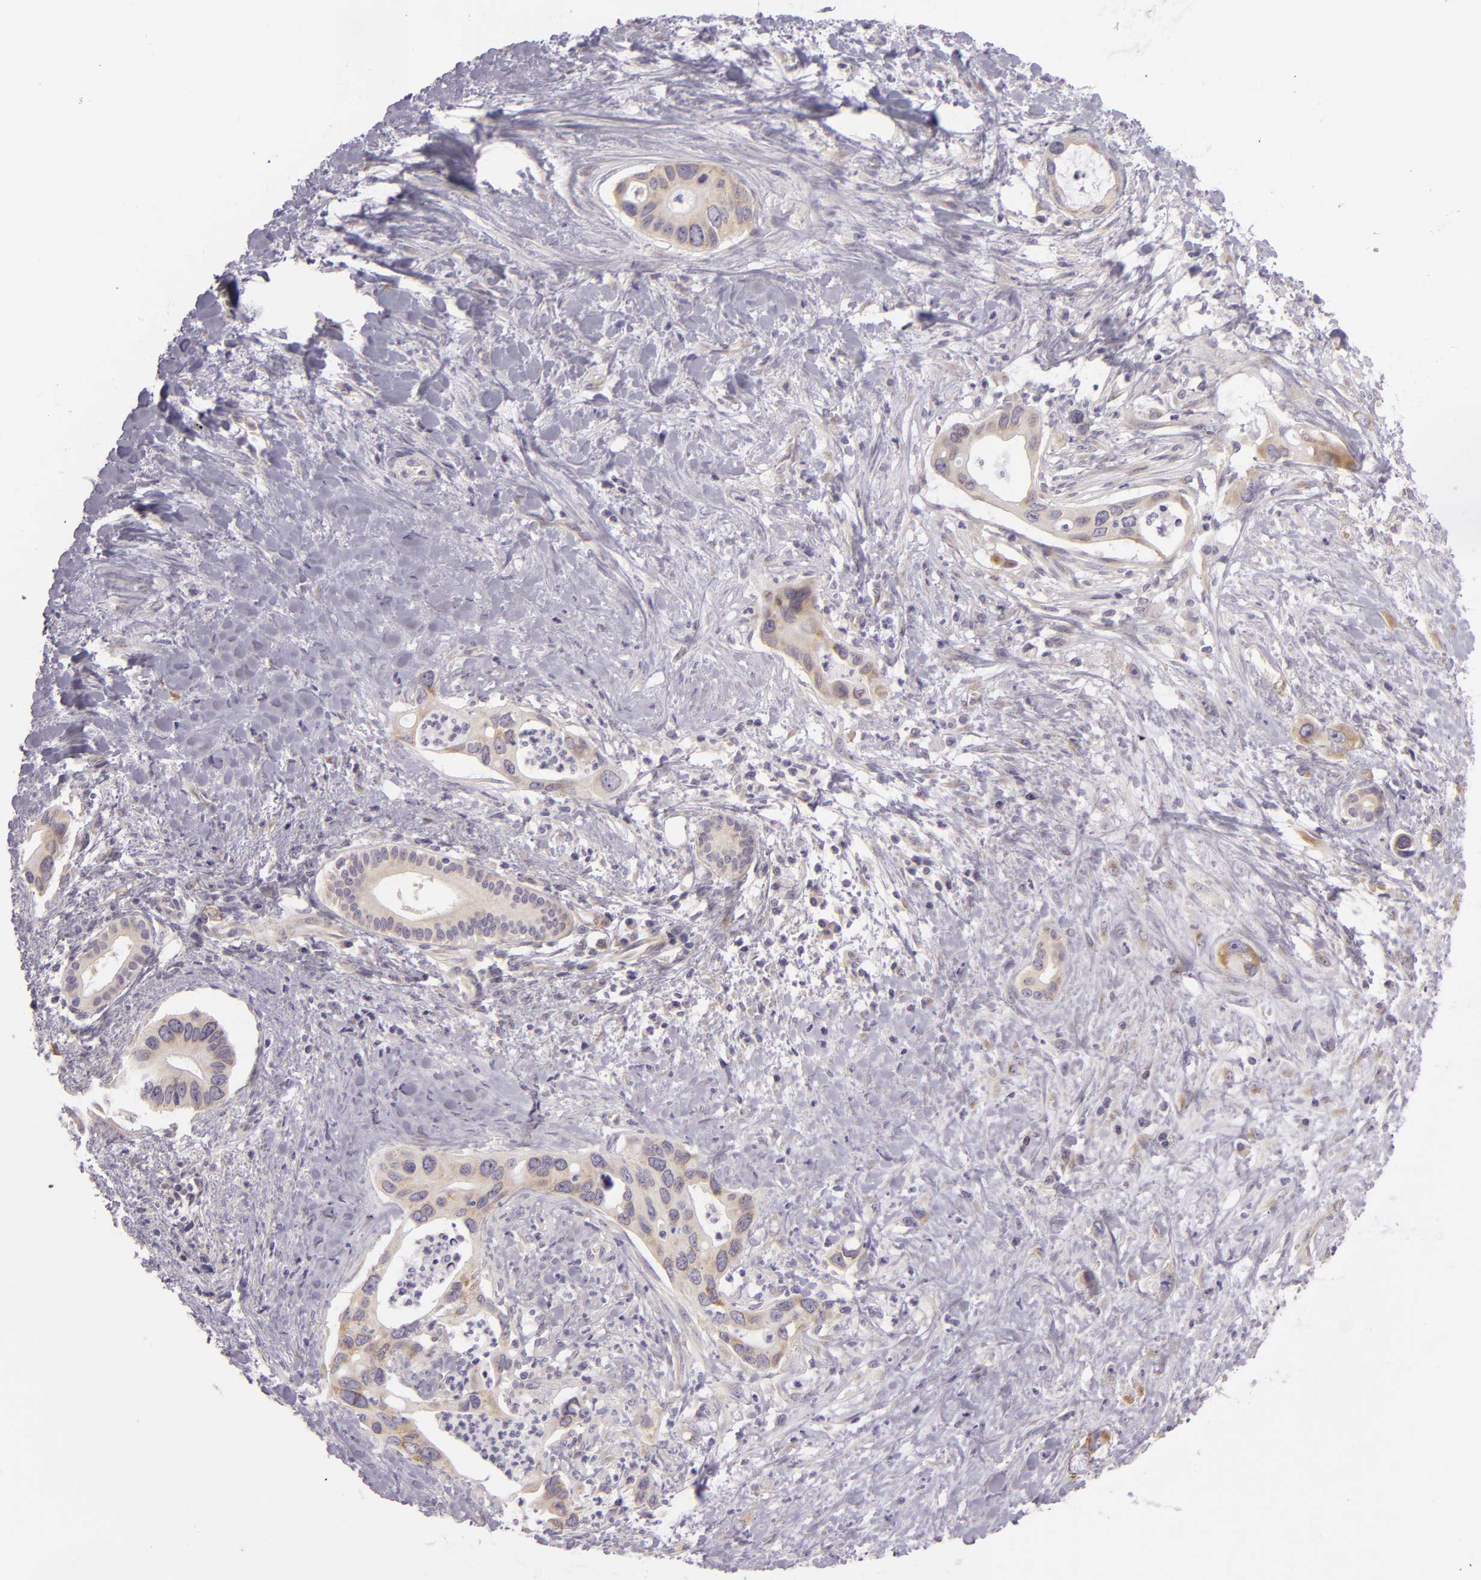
{"staining": {"intensity": "weak", "quantity": "25%-75%", "location": "cytoplasmic/membranous"}, "tissue": "liver cancer", "cell_type": "Tumor cells", "image_type": "cancer", "snomed": [{"axis": "morphology", "description": "Cholangiocarcinoma"}, {"axis": "topography", "description": "Liver"}], "caption": "Approximately 25%-75% of tumor cells in liver cholangiocarcinoma exhibit weak cytoplasmic/membranous protein positivity as visualized by brown immunohistochemical staining.", "gene": "ZC3H7B", "patient": {"sex": "female", "age": 65}}